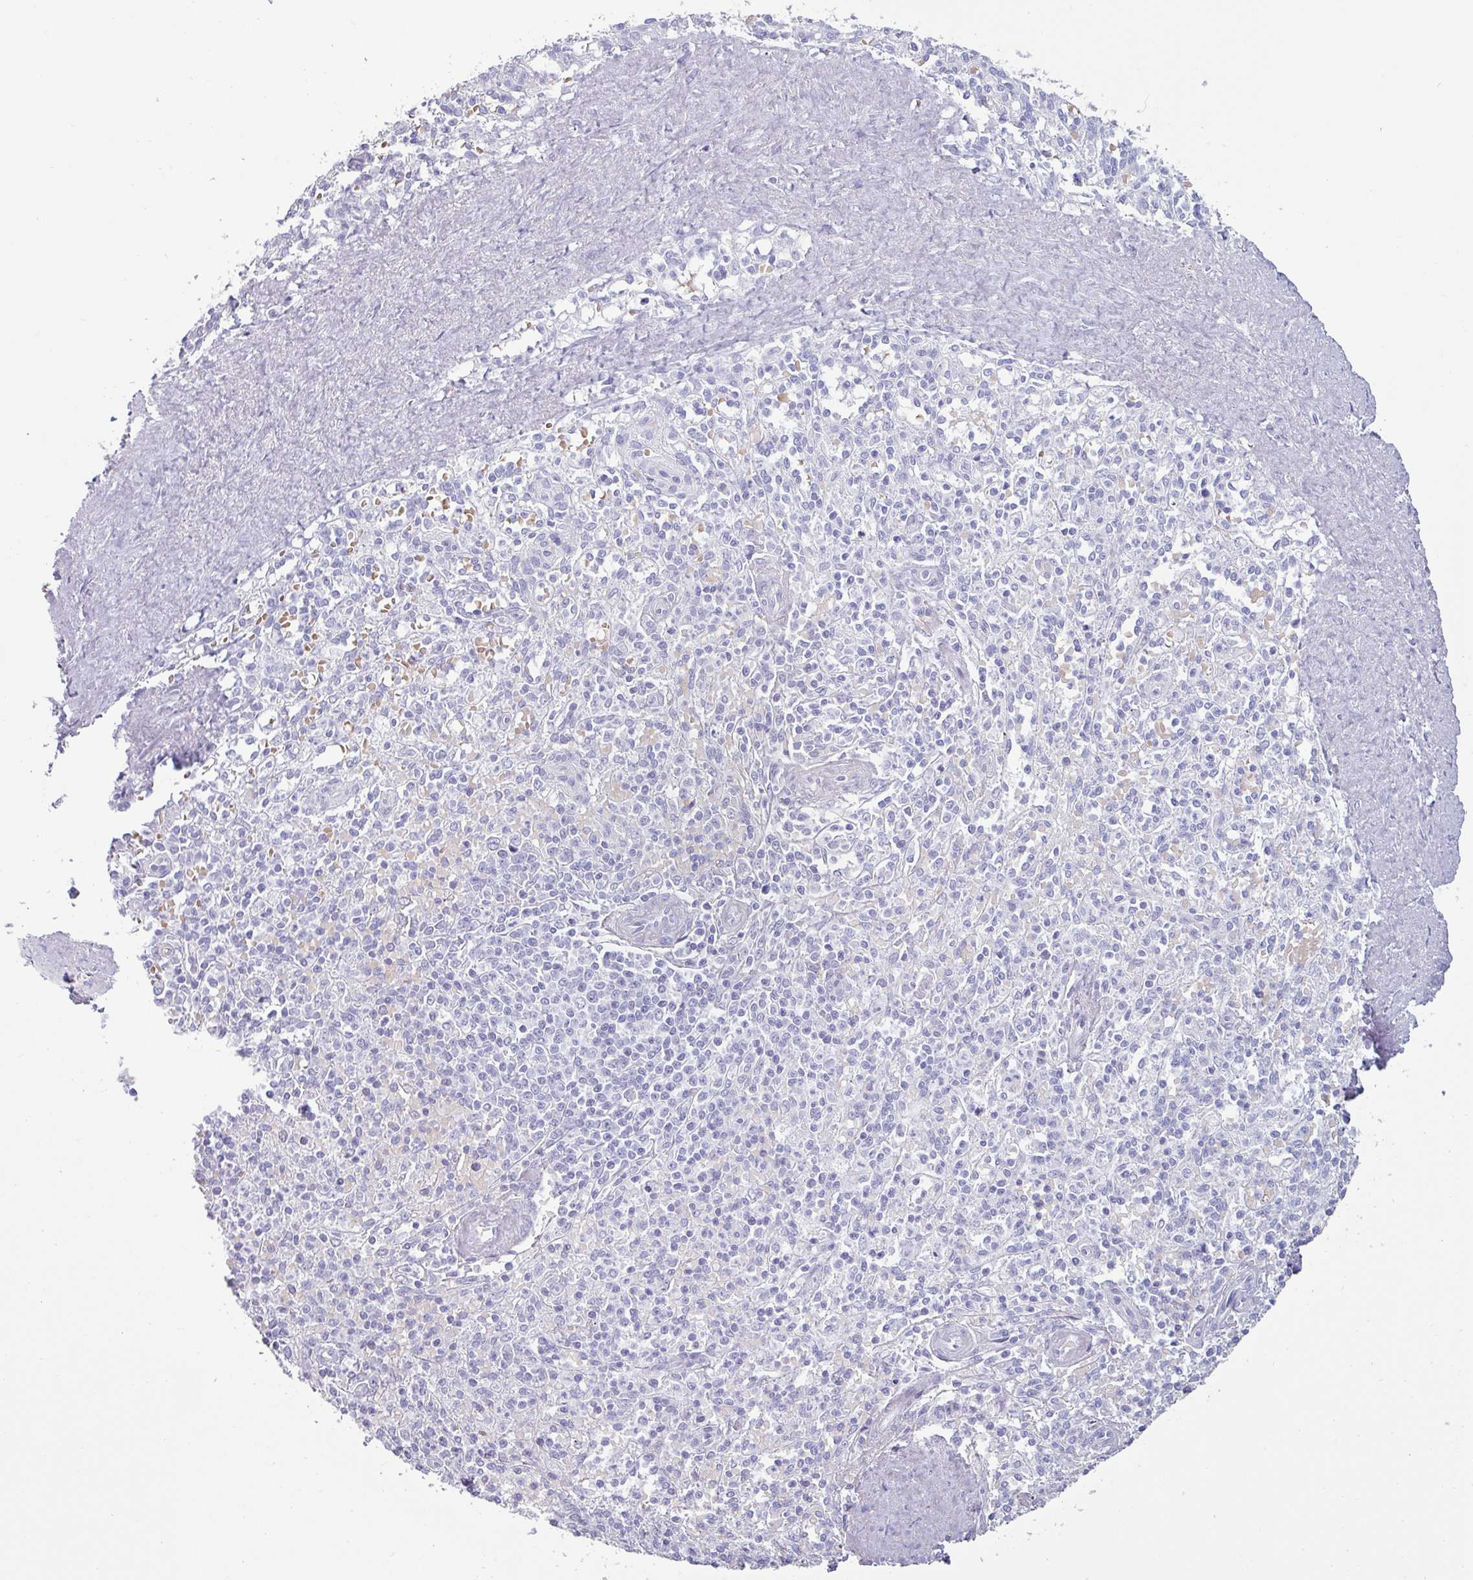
{"staining": {"intensity": "negative", "quantity": "none", "location": "none"}, "tissue": "spleen", "cell_type": "Cells in red pulp", "image_type": "normal", "snomed": [{"axis": "morphology", "description": "Normal tissue, NOS"}, {"axis": "topography", "description": "Spleen"}], "caption": "Immunohistochemistry photomicrograph of benign spleen: human spleen stained with DAB reveals no significant protein staining in cells in red pulp.", "gene": "CRYBB2", "patient": {"sex": "female", "age": 70}}